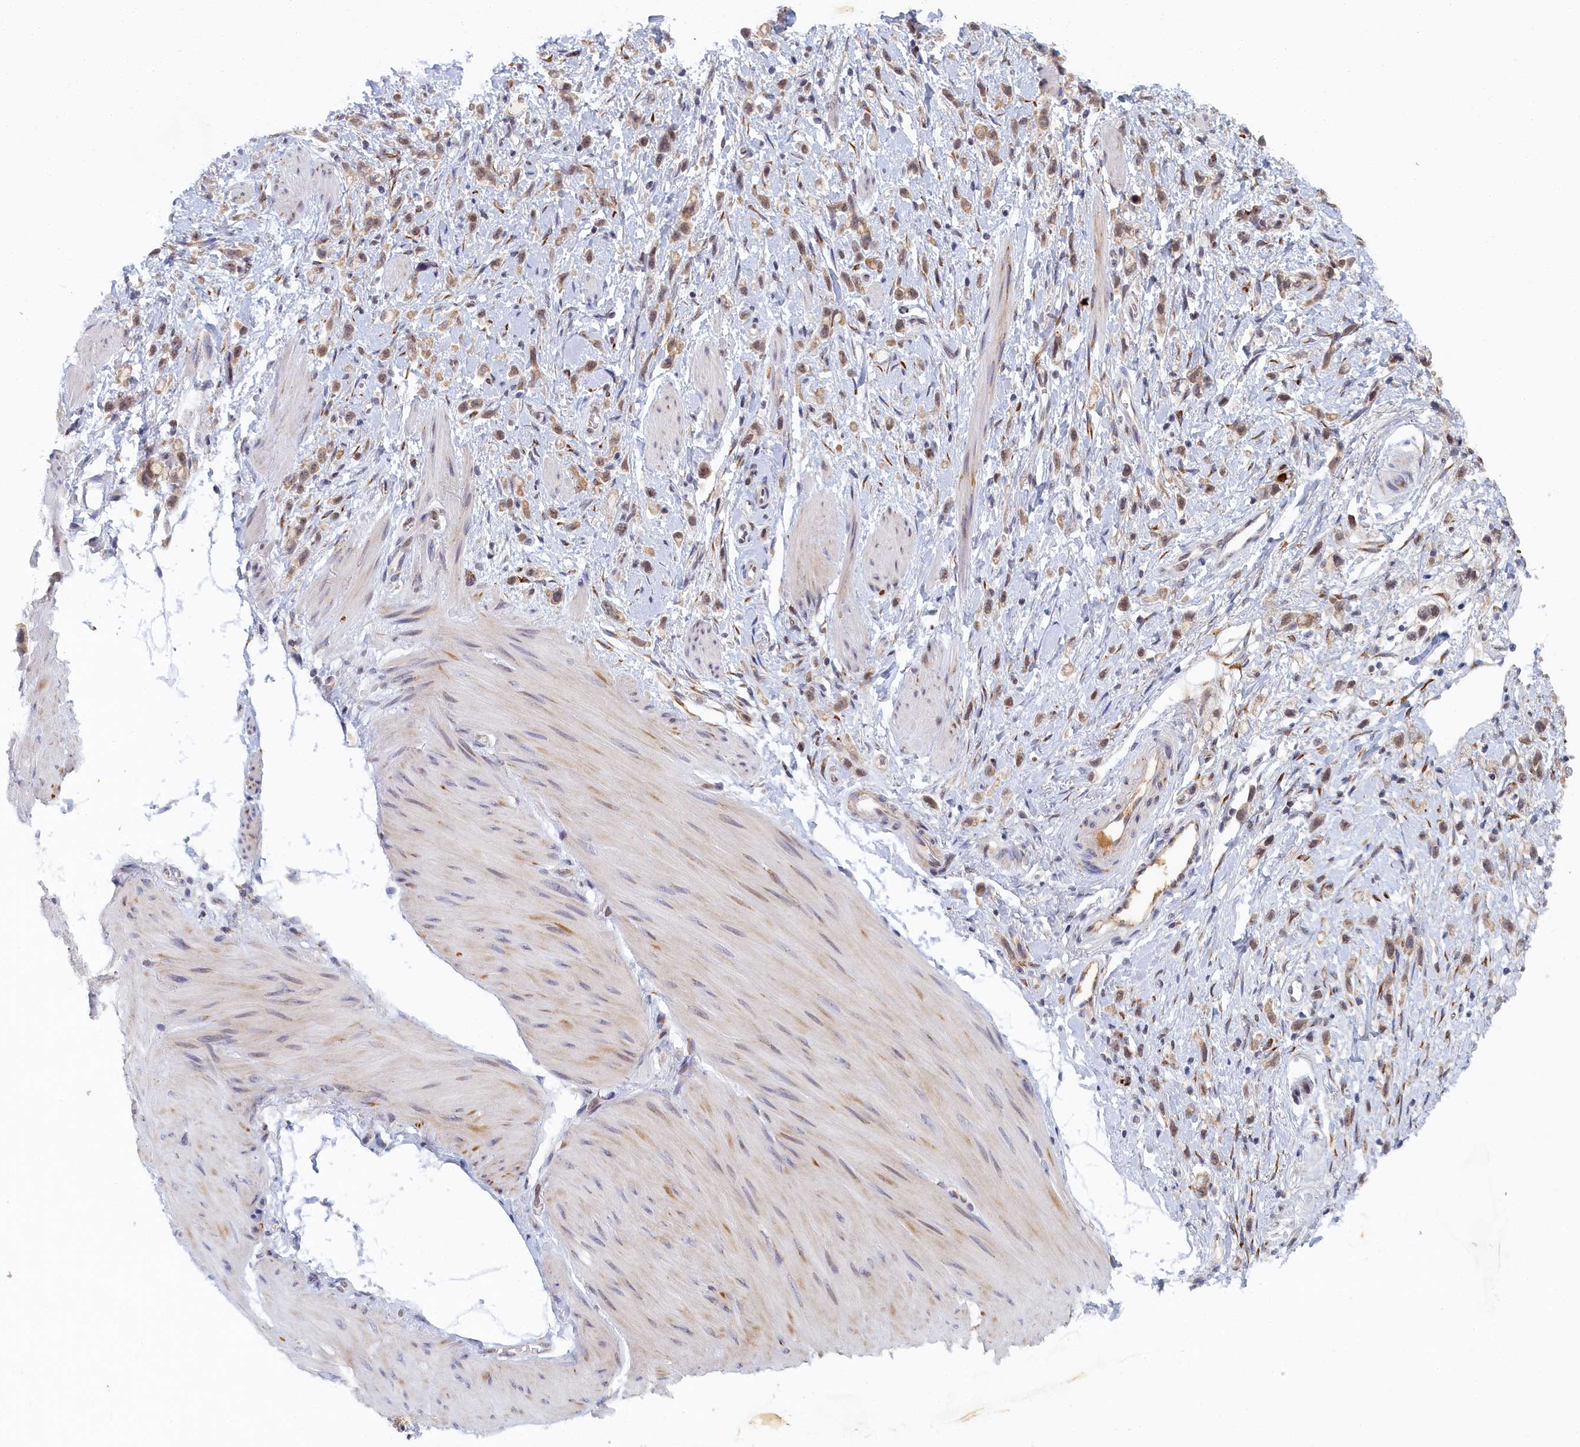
{"staining": {"intensity": "weak", "quantity": ">75%", "location": "cytoplasmic/membranous,nuclear"}, "tissue": "stomach cancer", "cell_type": "Tumor cells", "image_type": "cancer", "snomed": [{"axis": "morphology", "description": "Adenocarcinoma, NOS"}, {"axis": "topography", "description": "Stomach"}], "caption": "Immunohistochemistry photomicrograph of adenocarcinoma (stomach) stained for a protein (brown), which demonstrates low levels of weak cytoplasmic/membranous and nuclear positivity in approximately >75% of tumor cells.", "gene": "DNAJC17", "patient": {"sex": "female", "age": 65}}